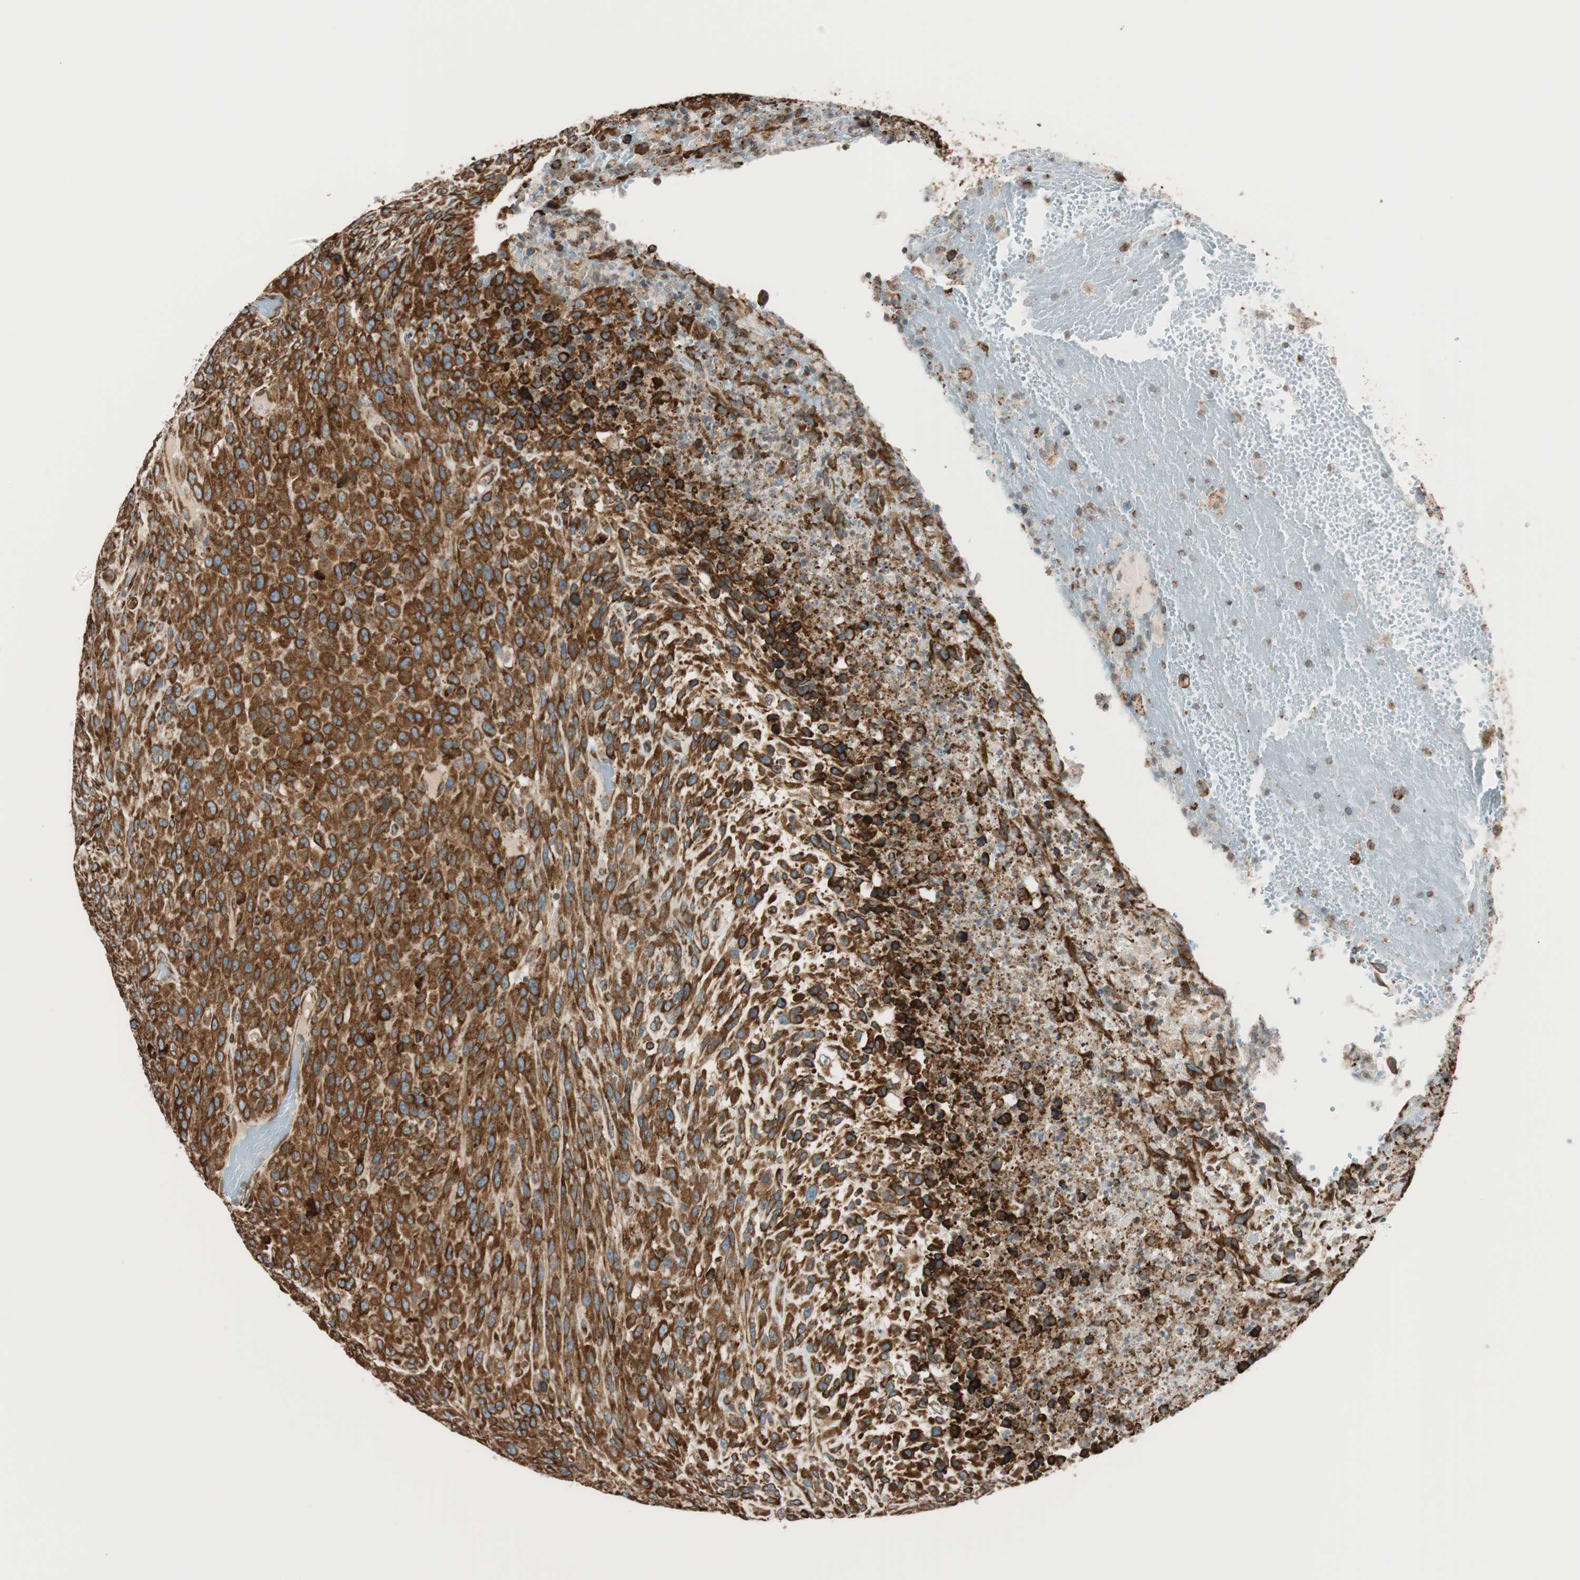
{"staining": {"intensity": "strong", "quantity": ">75%", "location": "cytoplasmic/membranous"}, "tissue": "urothelial cancer", "cell_type": "Tumor cells", "image_type": "cancer", "snomed": [{"axis": "morphology", "description": "Urothelial carcinoma, High grade"}, {"axis": "topography", "description": "Urinary bladder"}], "caption": "Strong cytoplasmic/membranous staining for a protein is appreciated in approximately >75% of tumor cells of urothelial carcinoma (high-grade) using IHC.", "gene": "PRKCSH", "patient": {"sex": "male", "age": 66}}